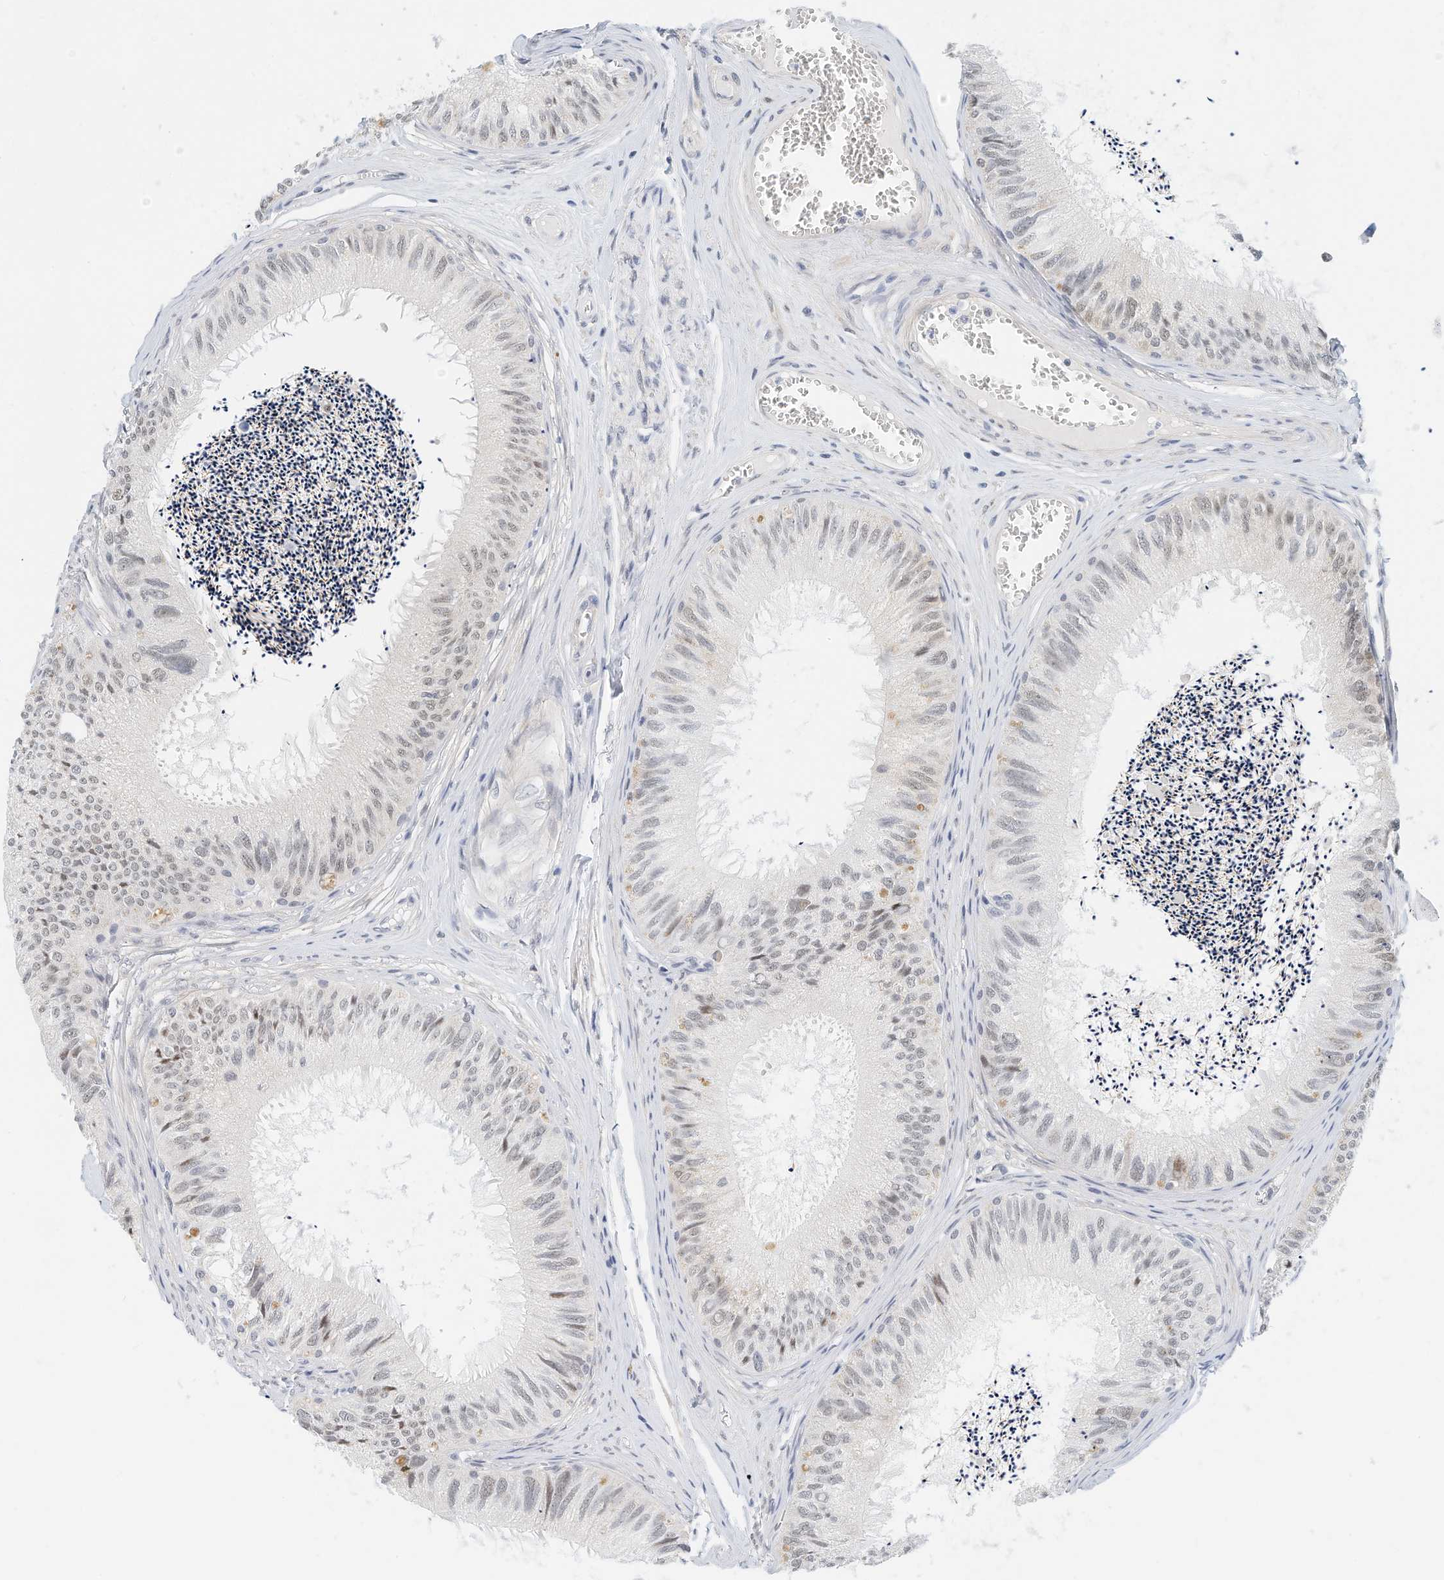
{"staining": {"intensity": "weak", "quantity": "<25%", "location": "nuclear"}, "tissue": "epididymis", "cell_type": "Glandular cells", "image_type": "normal", "snomed": [{"axis": "morphology", "description": "Normal tissue, NOS"}, {"axis": "topography", "description": "Epididymis"}], "caption": "DAB (3,3'-diaminobenzidine) immunohistochemical staining of benign human epididymis displays no significant expression in glandular cells. (DAB (3,3'-diaminobenzidine) immunohistochemistry (IHC), high magnification).", "gene": "ARHGAP28", "patient": {"sex": "male", "age": 79}}